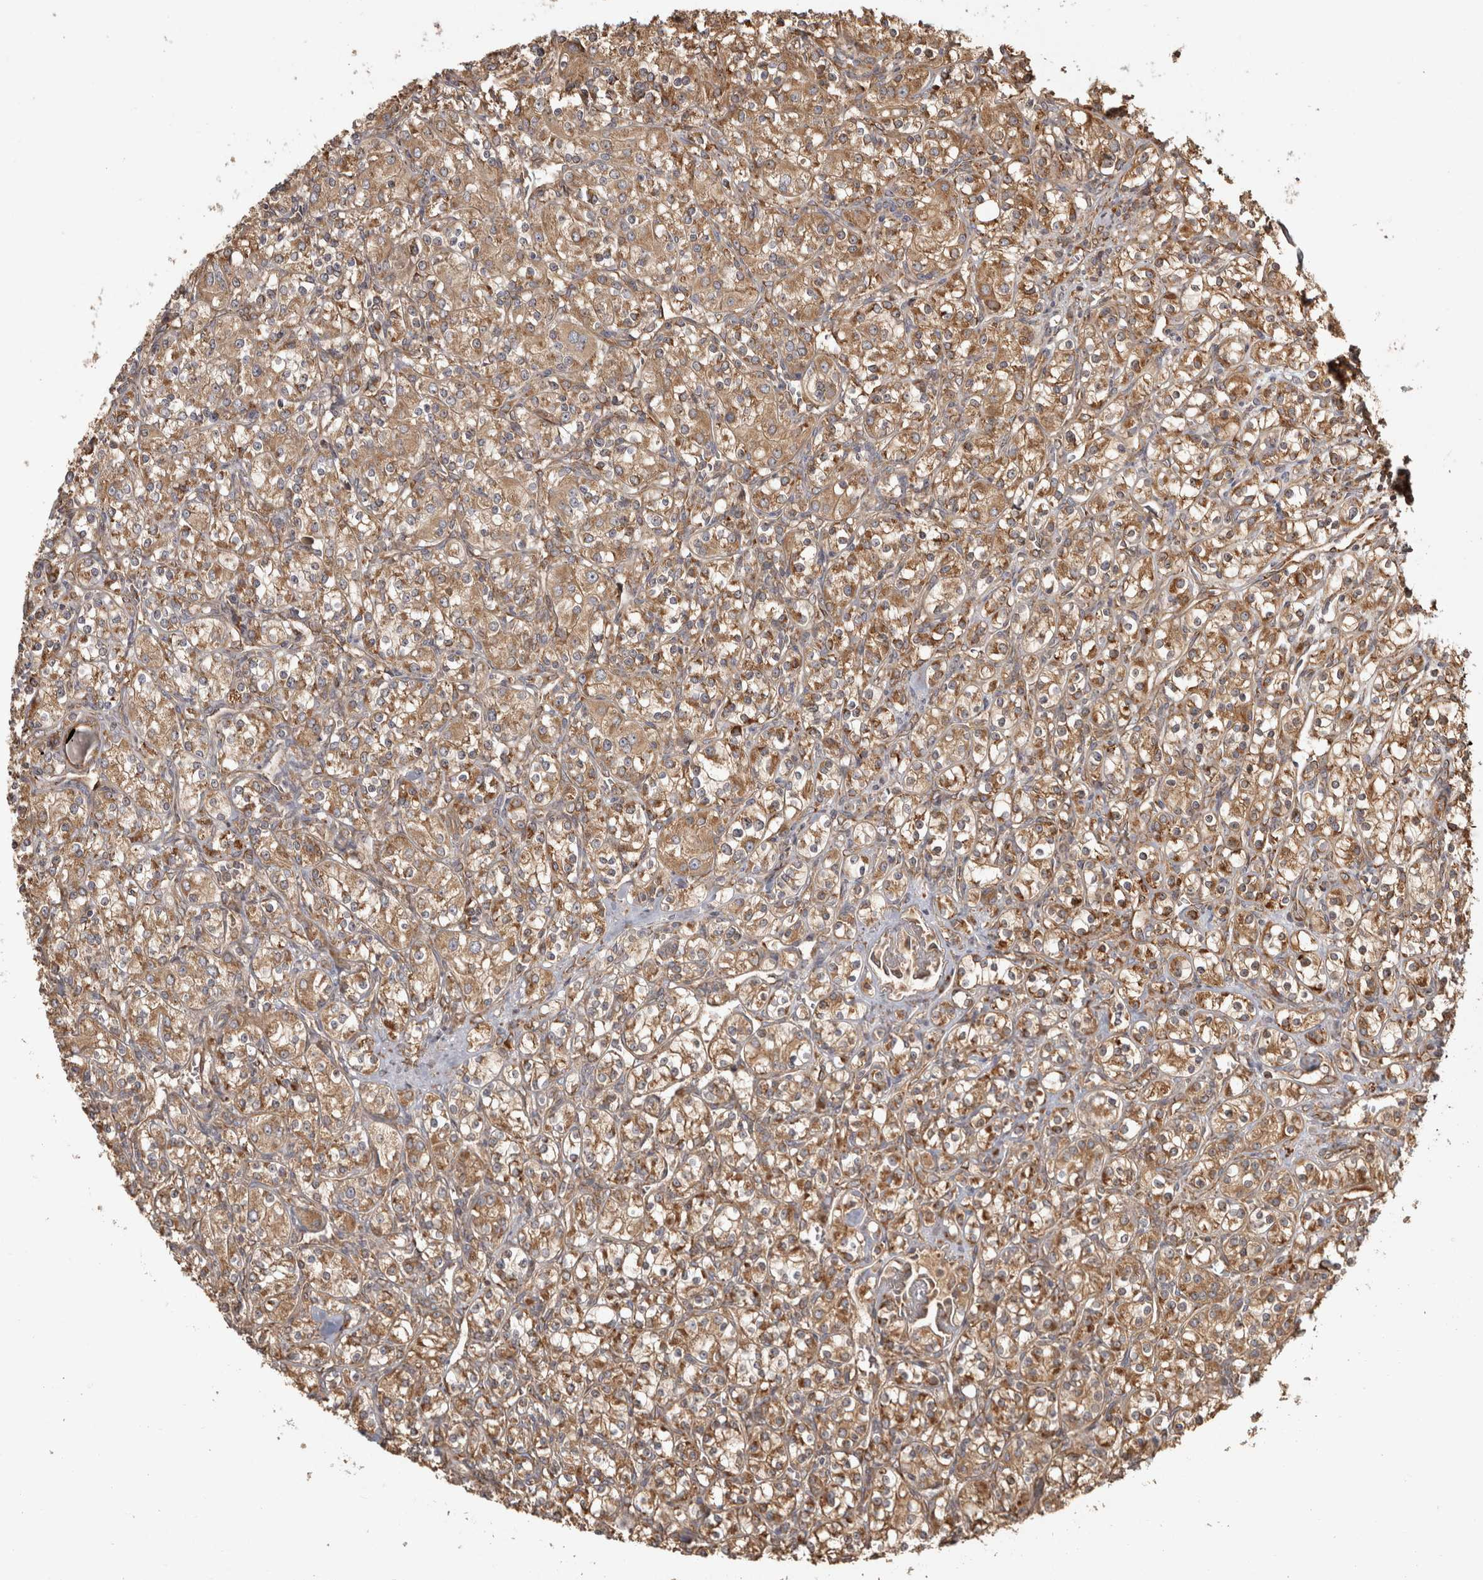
{"staining": {"intensity": "moderate", "quantity": ">75%", "location": "cytoplasmic/membranous"}, "tissue": "renal cancer", "cell_type": "Tumor cells", "image_type": "cancer", "snomed": [{"axis": "morphology", "description": "Adenocarcinoma, NOS"}, {"axis": "topography", "description": "Kidney"}], "caption": "A medium amount of moderate cytoplasmic/membranous staining is present in approximately >75% of tumor cells in renal adenocarcinoma tissue.", "gene": "CAMSAP2", "patient": {"sex": "male", "age": 77}}